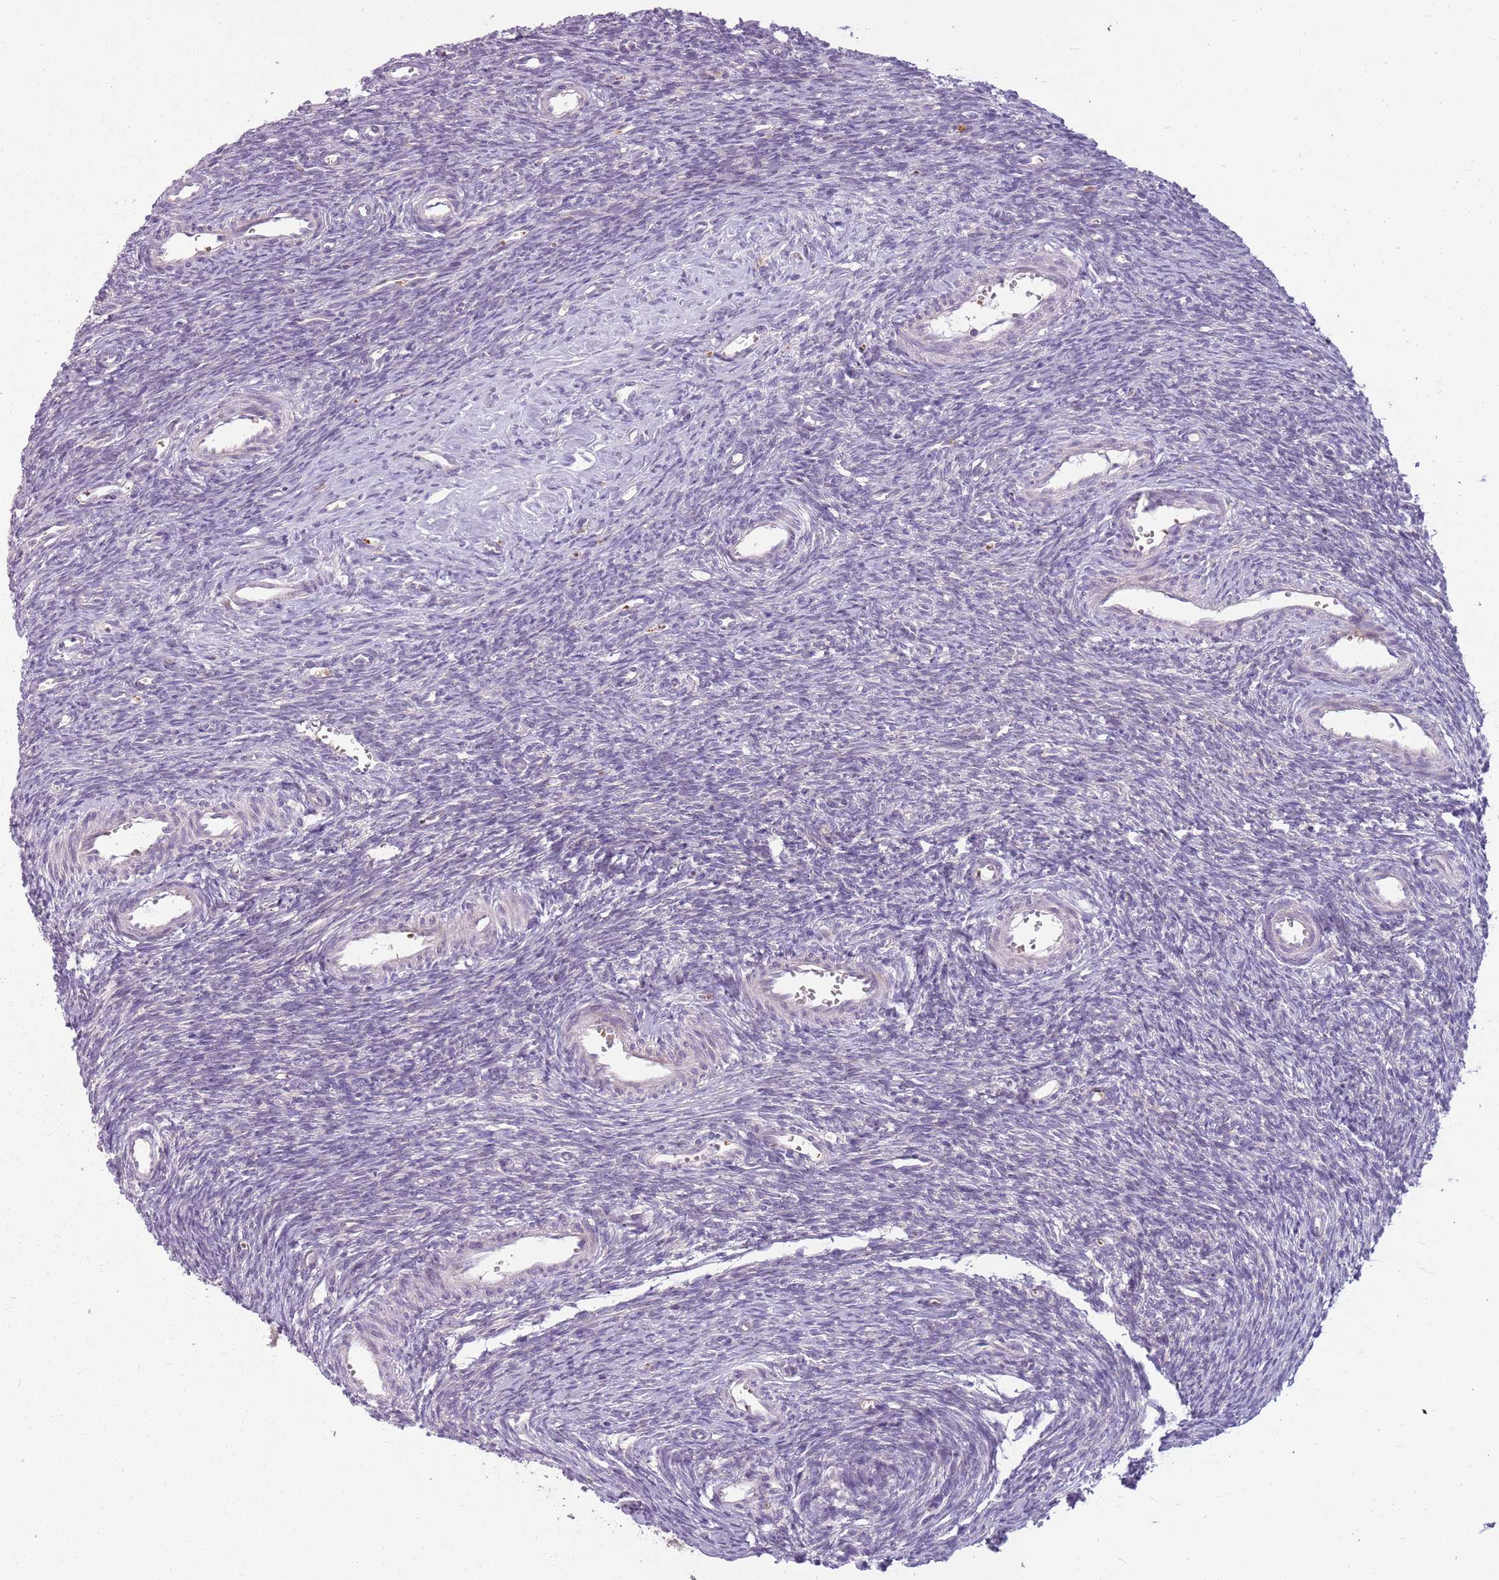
{"staining": {"intensity": "negative", "quantity": "none", "location": "none"}, "tissue": "ovary", "cell_type": "Ovarian stroma cells", "image_type": "normal", "snomed": [{"axis": "morphology", "description": "Normal tissue, NOS"}, {"axis": "topography", "description": "Ovary"}], "caption": "Human ovary stained for a protein using immunohistochemistry shows no staining in ovarian stroma cells.", "gene": "HSPA14", "patient": {"sex": "female", "age": 39}}